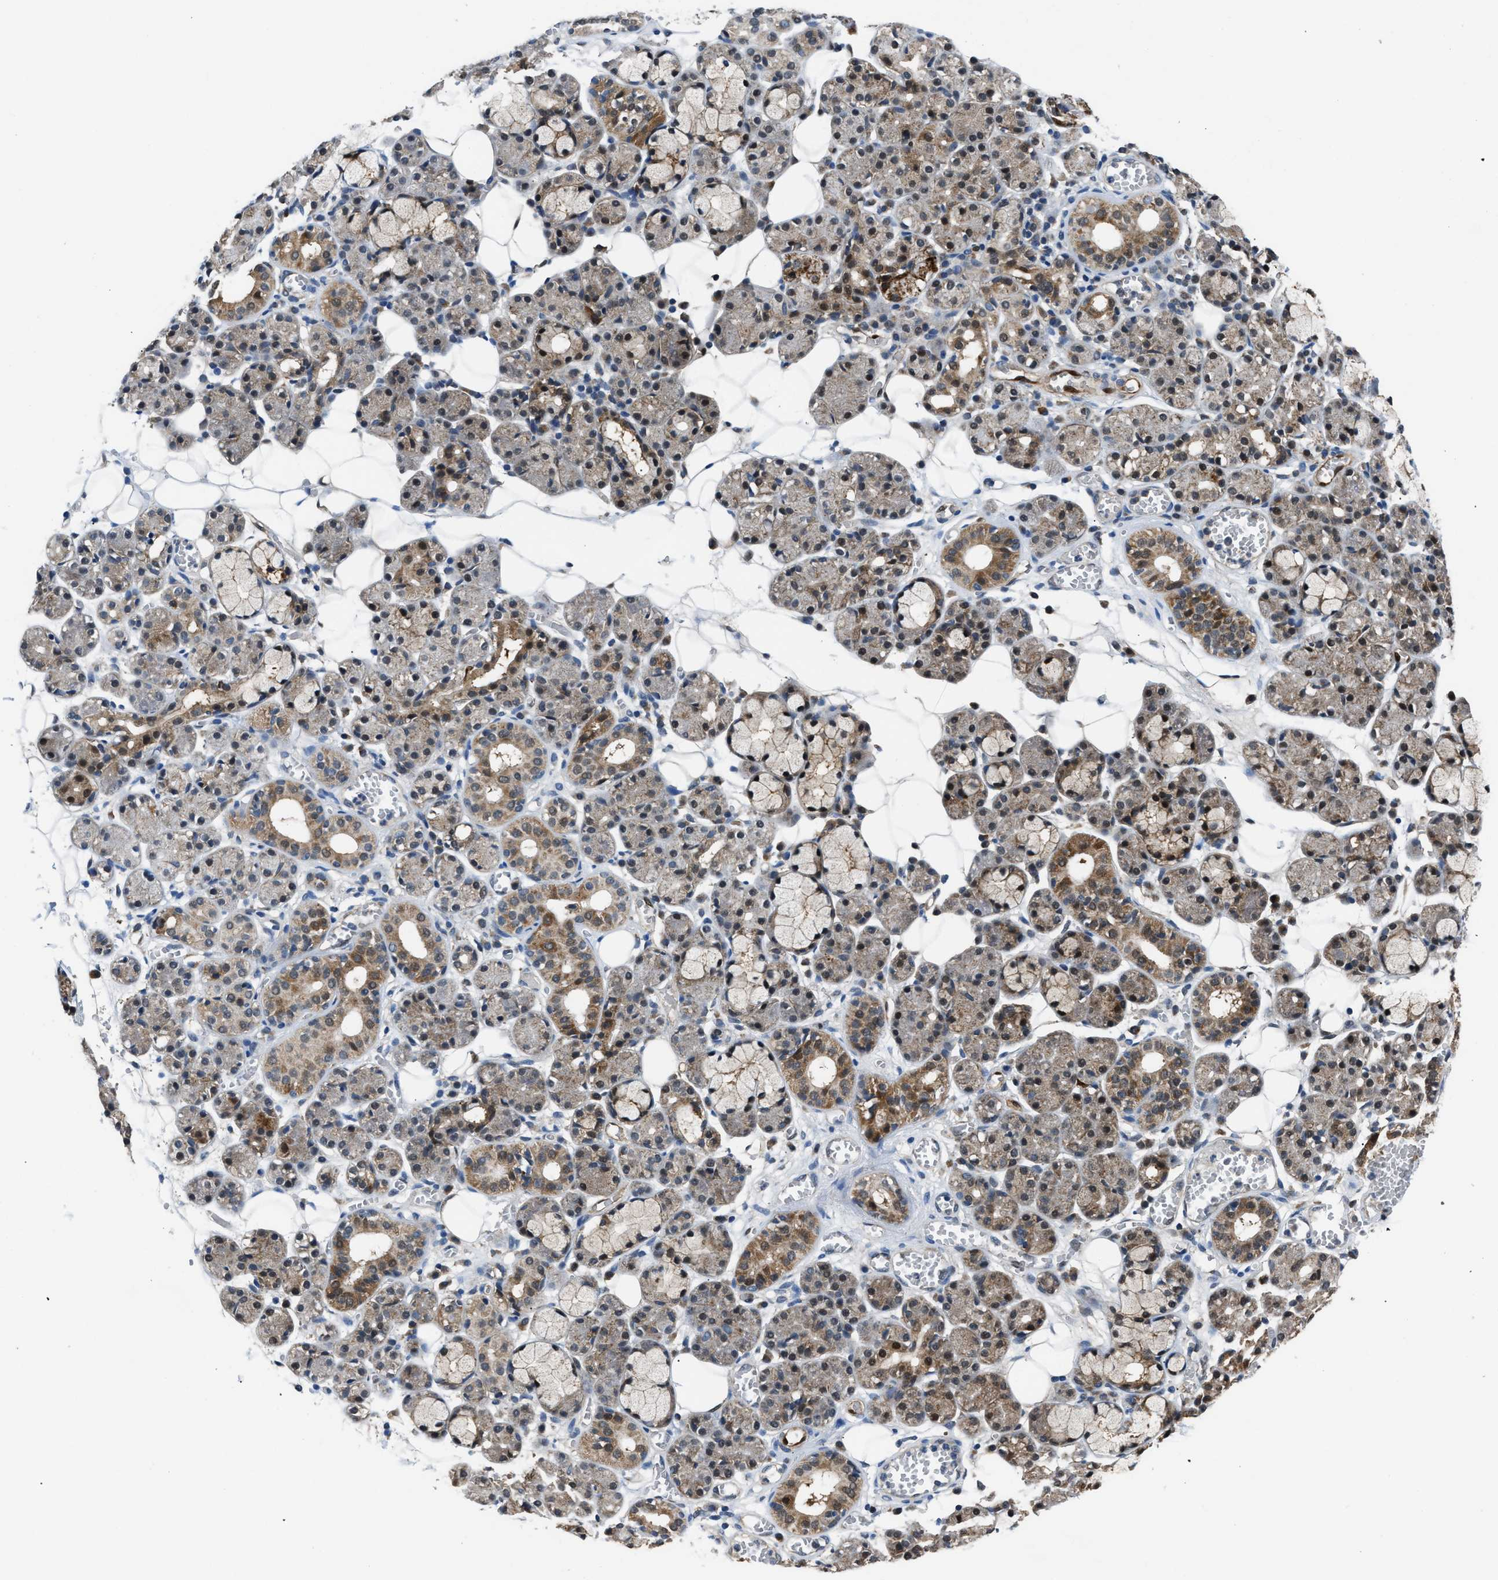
{"staining": {"intensity": "moderate", "quantity": ">75%", "location": "cytoplasmic/membranous,nuclear"}, "tissue": "salivary gland", "cell_type": "Glandular cells", "image_type": "normal", "snomed": [{"axis": "morphology", "description": "Normal tissue, NOS"}, {"axis": "topography", "description": "Salivary gland"}], "caption": "Salivary gland stained with DAB immunohistochemistry (IHC) reveals medium levels of moderate cytoplasmic/membranous,nuclear staining in about >75% of glandular cells.", "gene": "PPA1", "patient": {"sex": "male", "age": 63}}